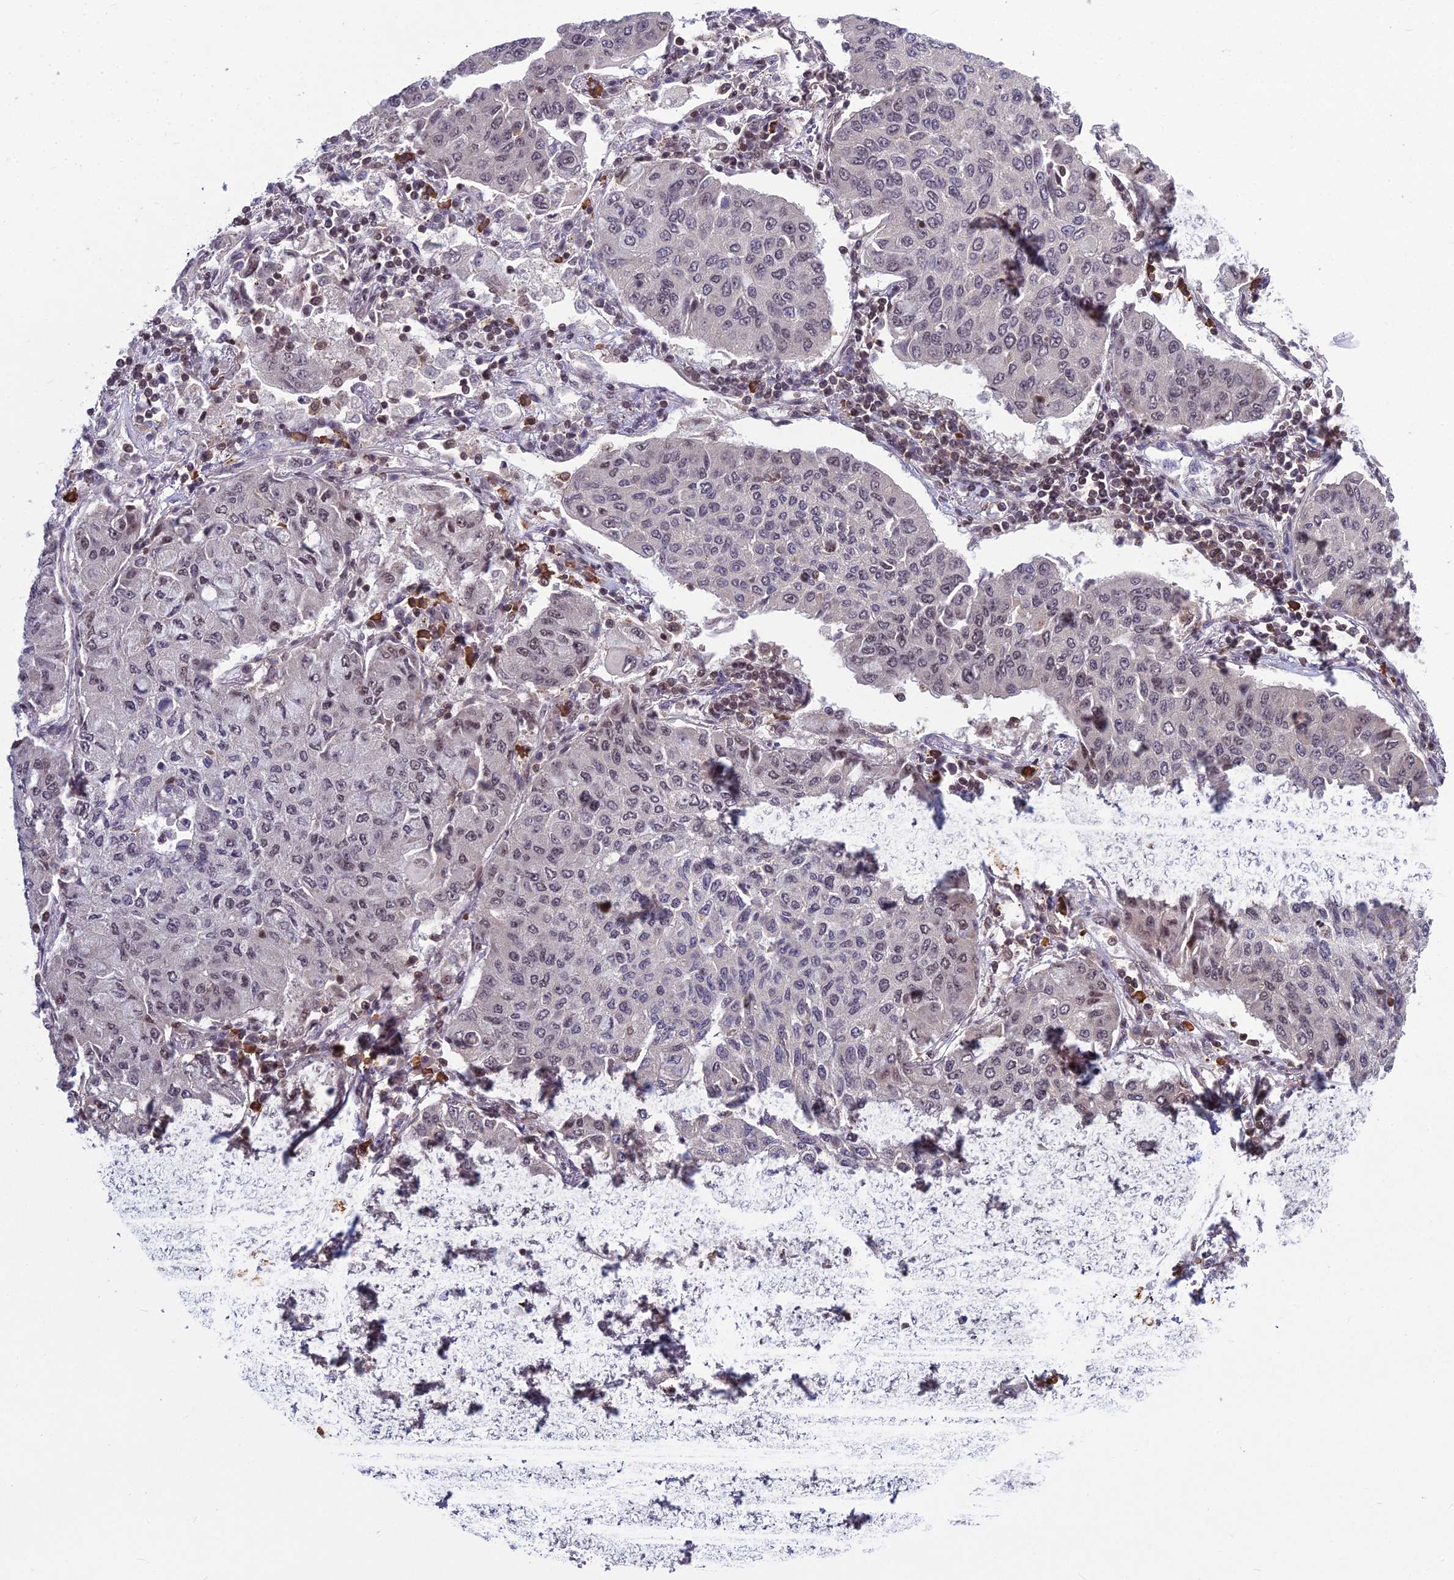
{"staining": {"intensity": "weak", "quantity": "<25%", "location": "nuclear"}, "tissue": "lung cancer", "cell_type": "Tumor cells", "image_type": "cancer", "snomed": [{"axis": "morphology", "description": "Squamous cell carcinoma, NOS"}, {"axis": "topography", "description": "Lung"}], "caption": "The IHC photomicrograph has no significant positivity in tumor cells of lung cancer tissue. (Immunohistochemistry (ihc), brightfield microscopy, high magnification).", "gene": "GMEB1", "patient": {"sex": "male", "age": 74}}